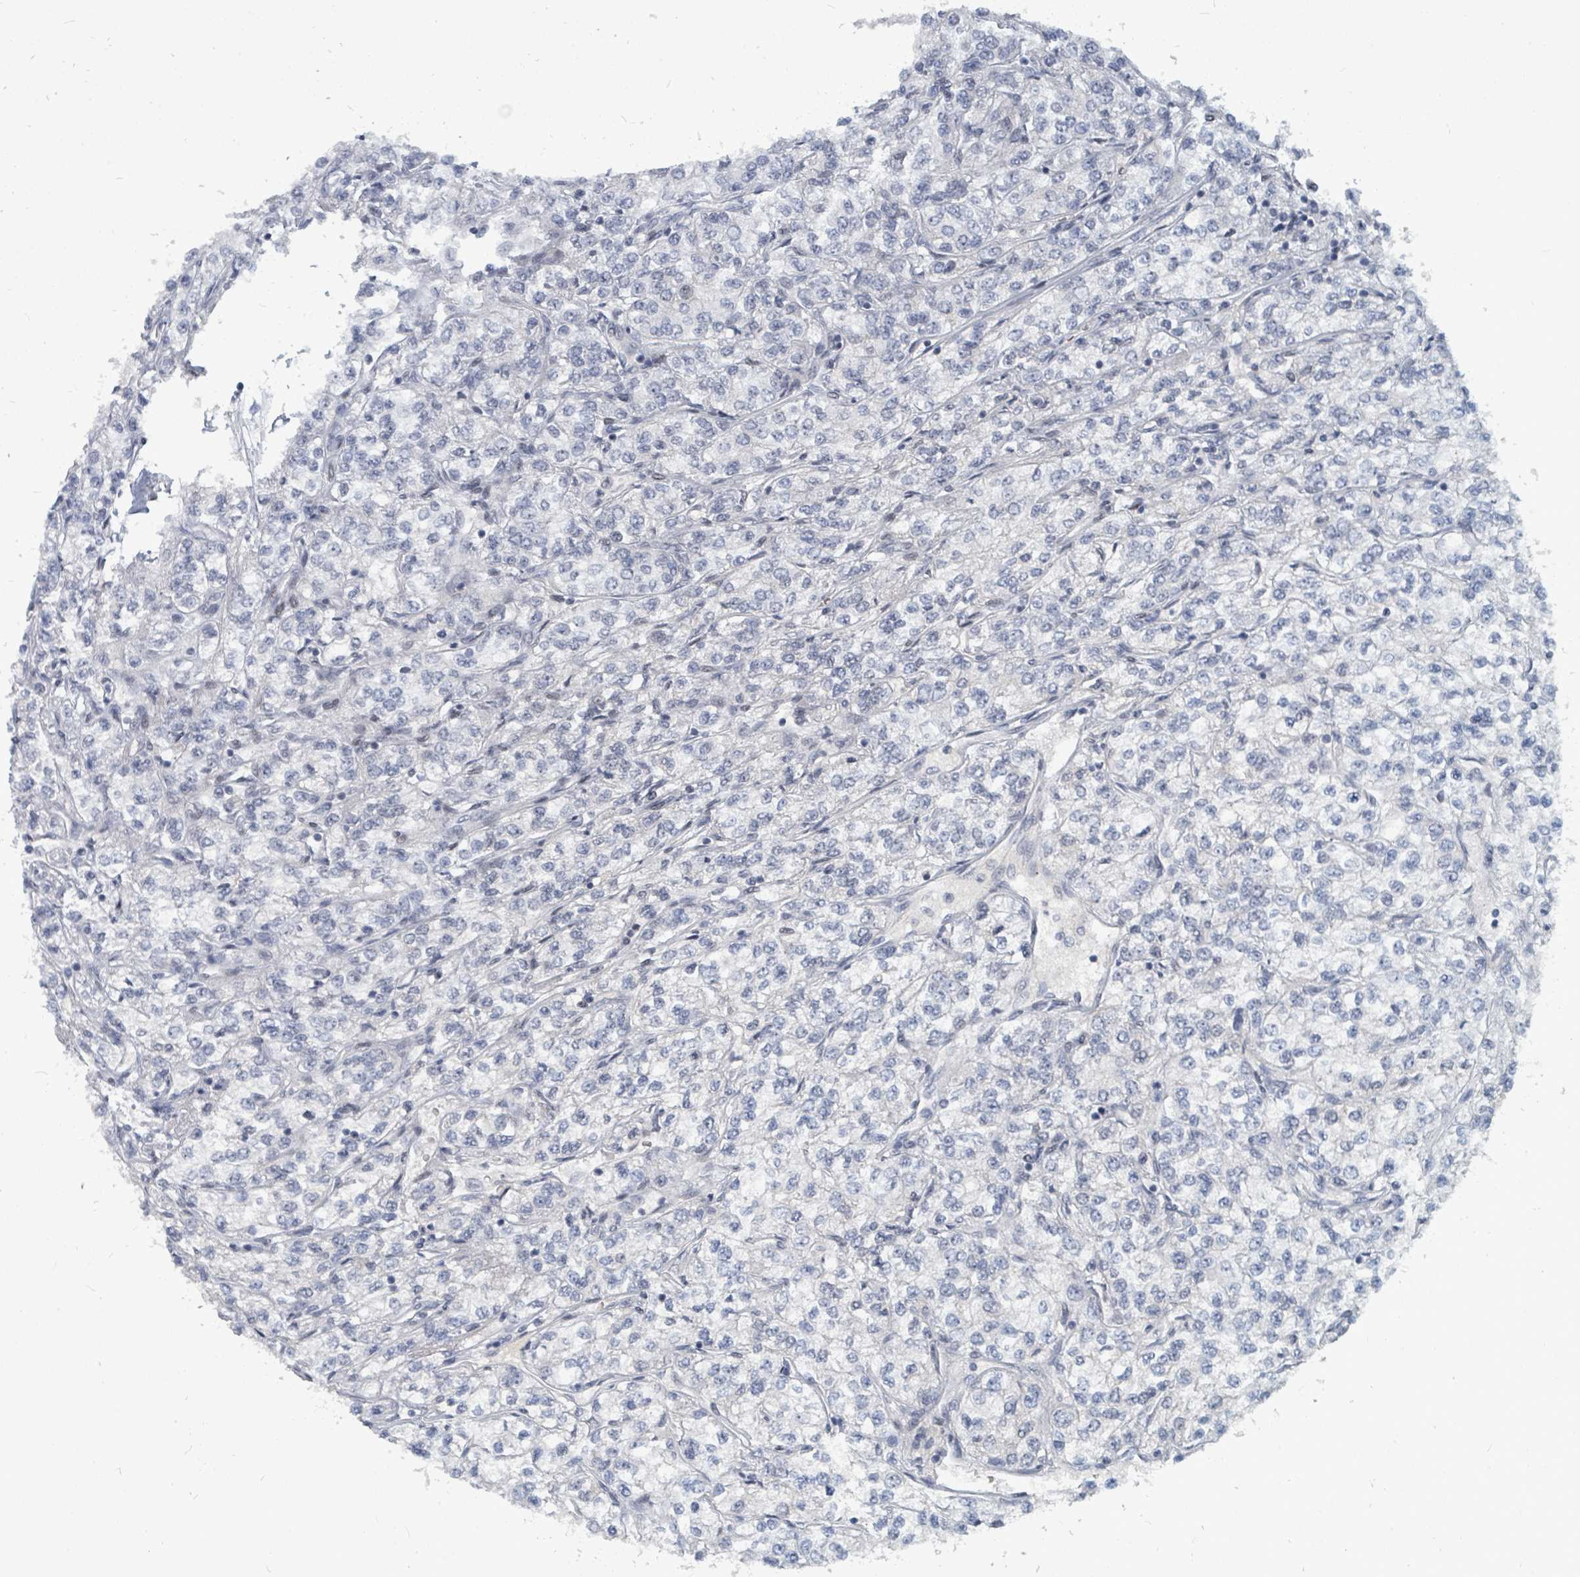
{"staining": {"intensity": "negative", "quantity": "none", "location": "none"}, "tissue": "renal cancer", "cell_type": "Tumor cells", "image_type": "cancer", "snomed": [{"axis": "morphology", "description": "Adenocarcinoma, NOS"}, {"axis": "topography", "description": "Kidney"}], "caption": "This histopathology image is of renal cancer stained with IHC to label a protein in brown with the nuclei are counter-stained blue. There is no staining in tumor cells.", "gene": "UCK1", "patient": {"sex": "male", "age": 80}}